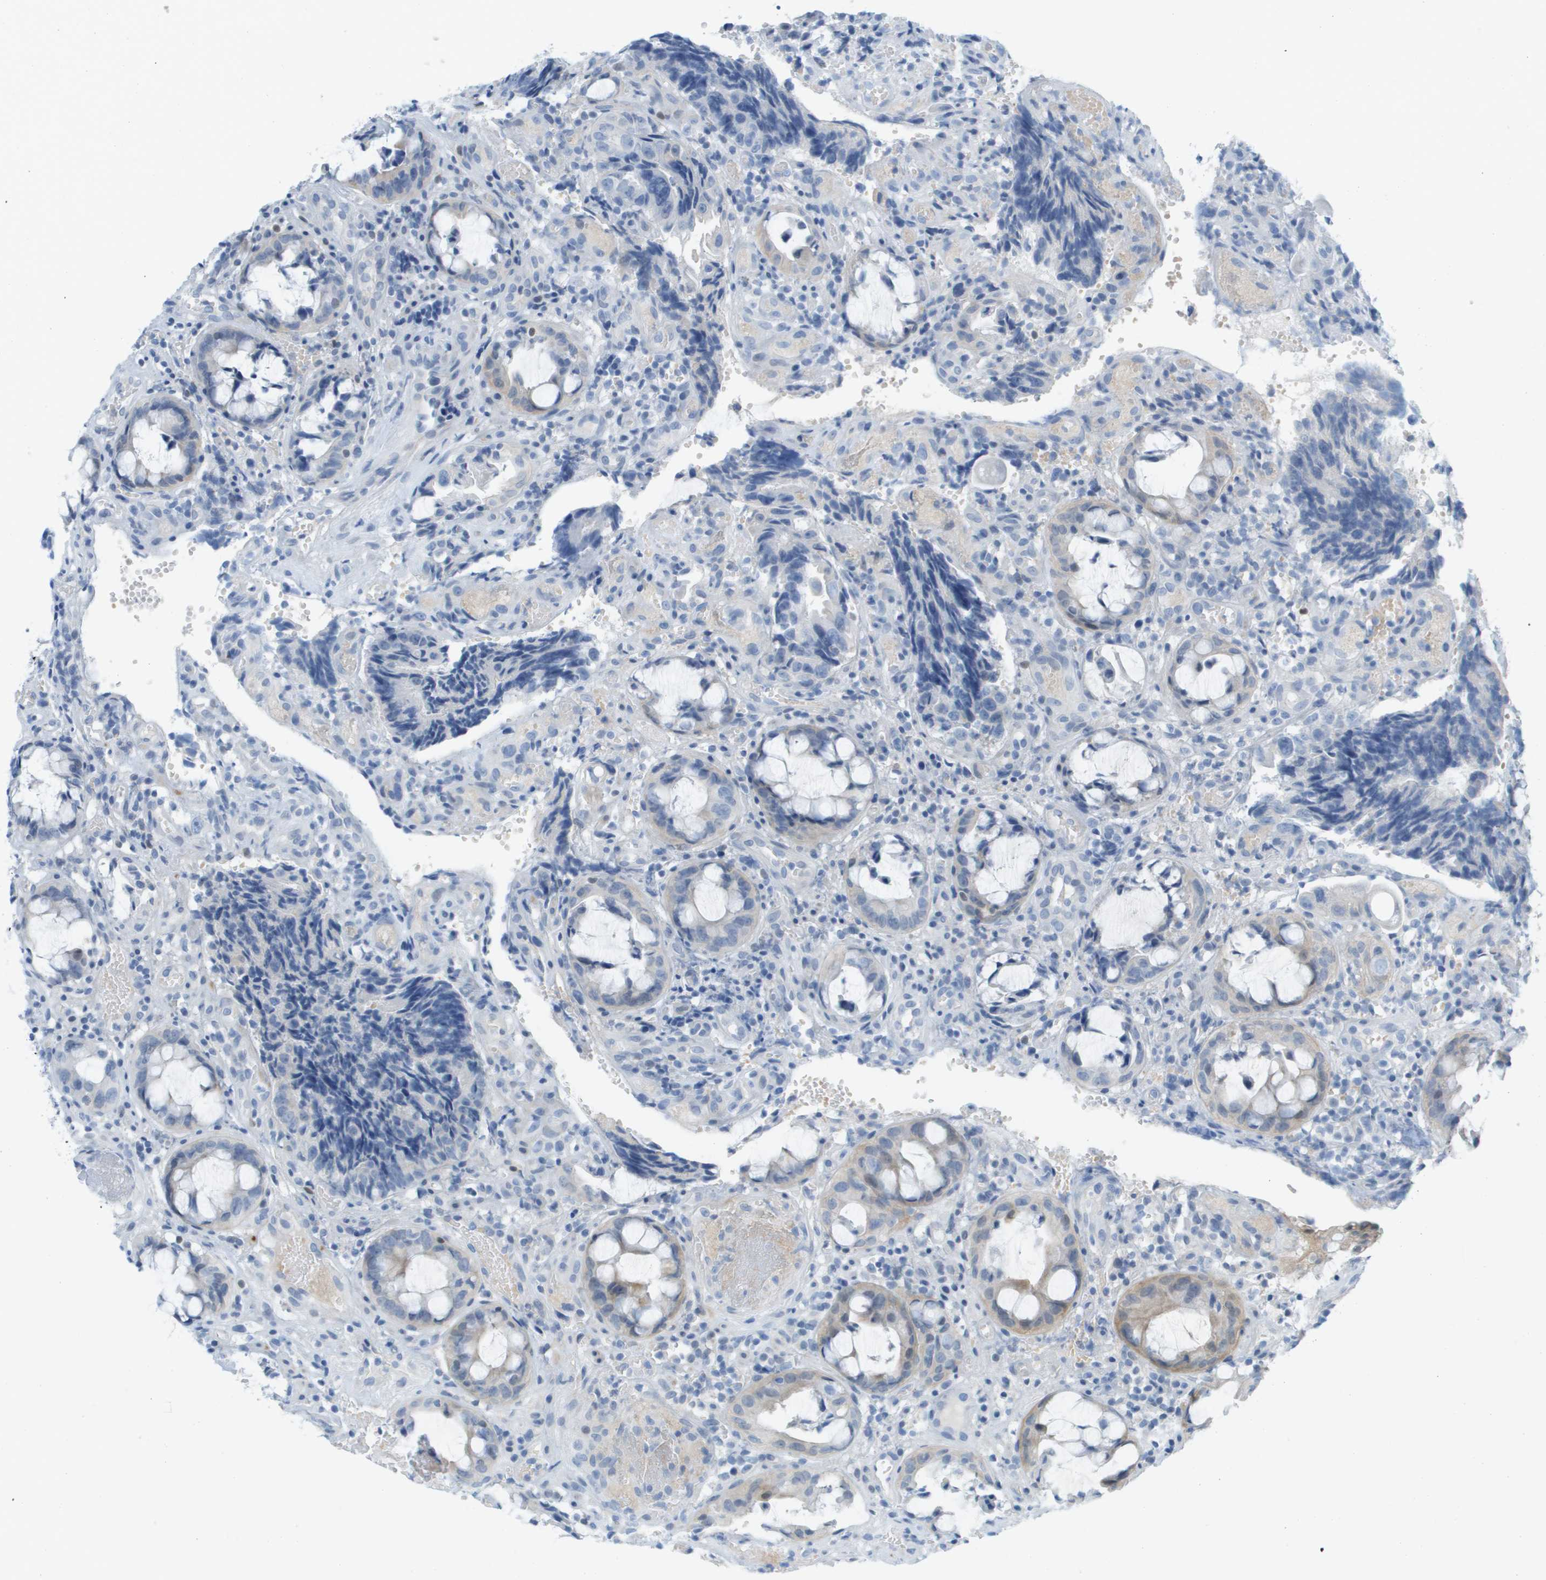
{"staining": {"intensity": "weak", "quantity": "25%-75%", "location": "cytoplasmic/membranous"}, "tissue": "colorectal cancer", "cell_type": "Tumor cells", "image_type": "cancer", "snomed": [{"axis": "morphology", "description": "Adenocarcinoma, NOS"}, {"axis": "topography", "description": "Colon"}], "caption": "Immunohistochemistry (IHC) of adenocarcinoma (colorectal) exhibits low levels of weak cytoplasmic/membranous positivity in about 25%-75% of tumor cells.", "gene": "CUL9", "patient": {"sex": "female", "age": 57}}